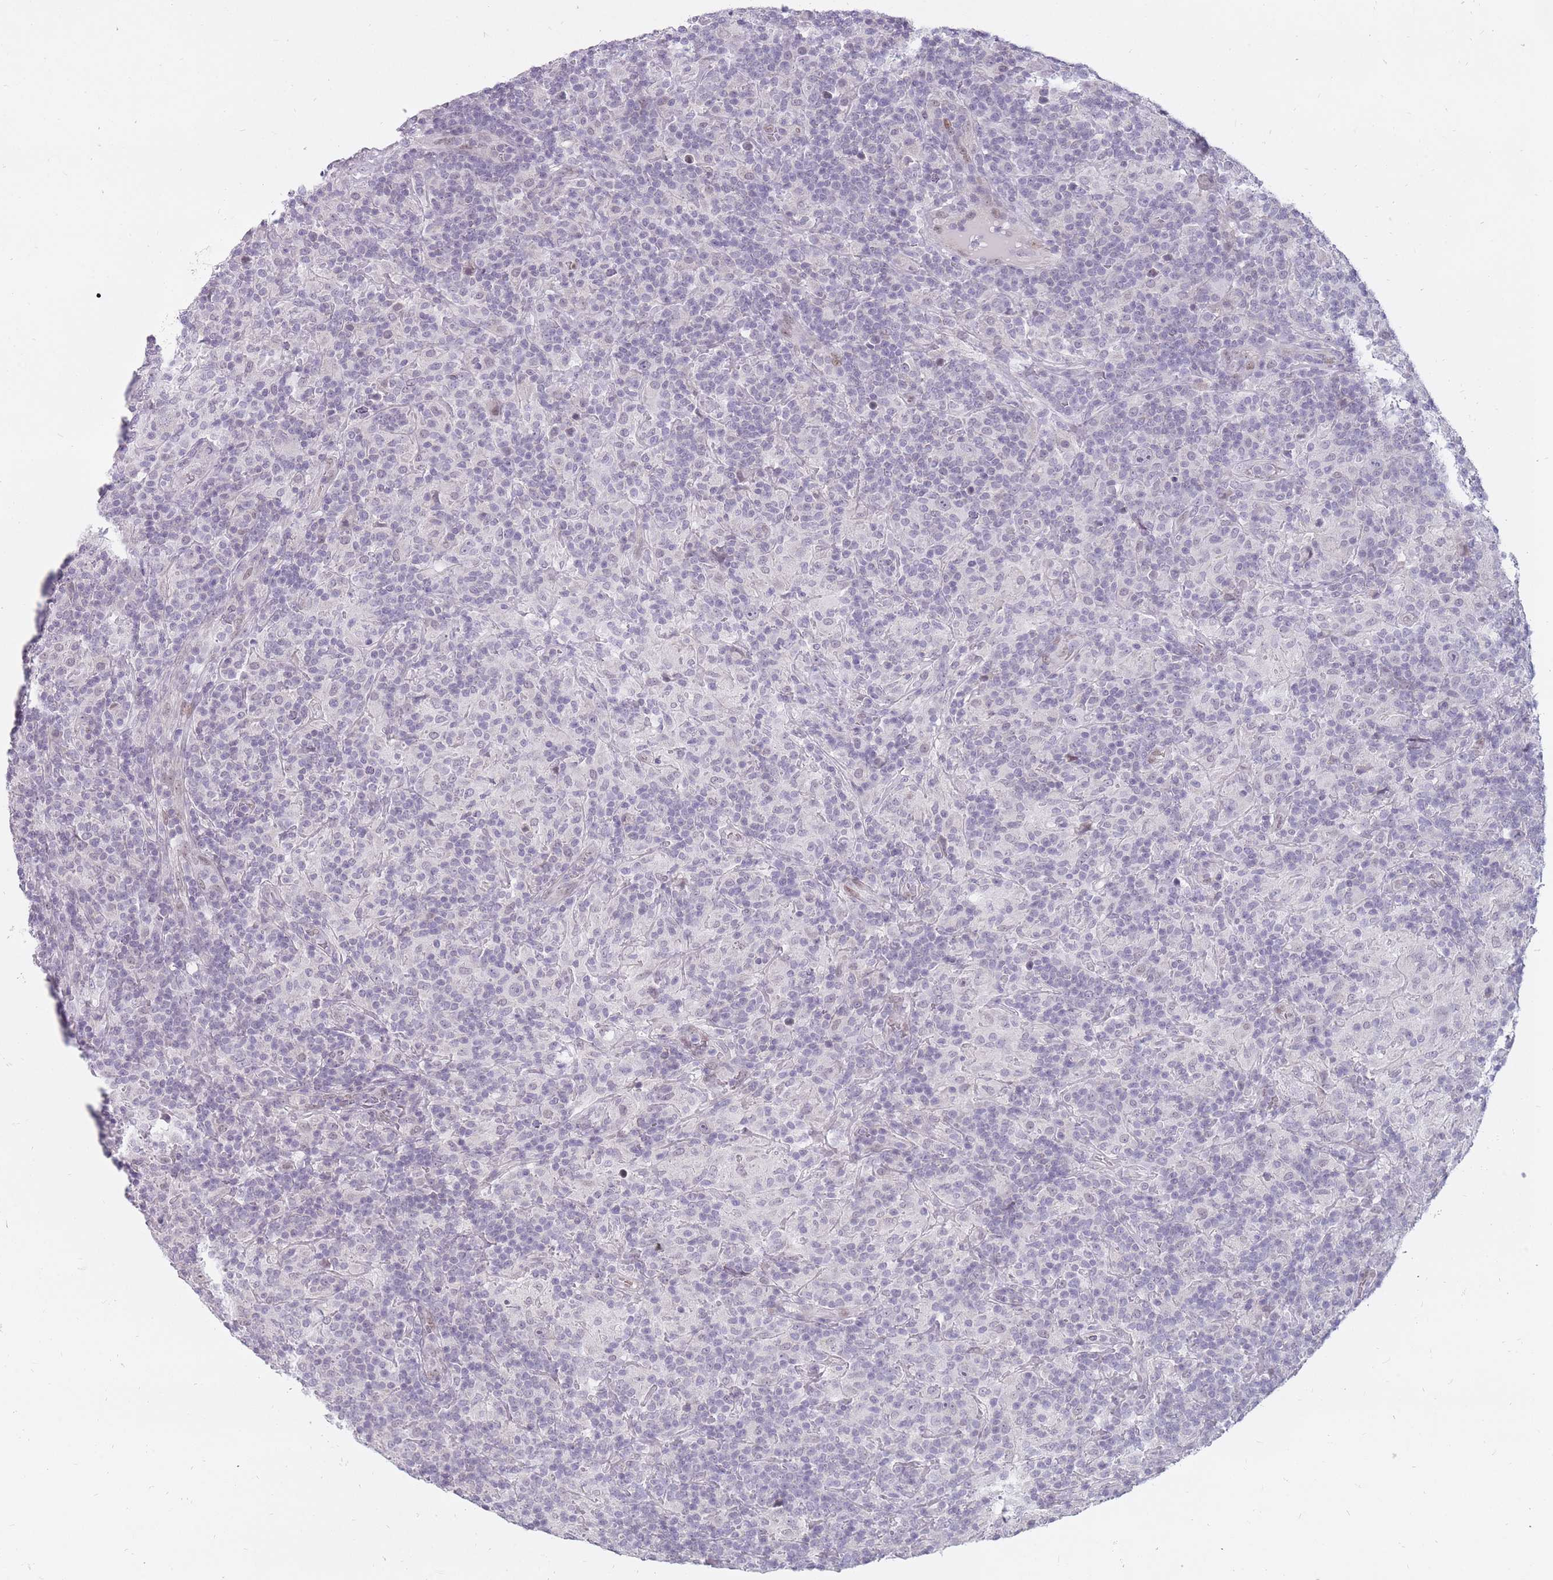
{"staining": {"intensity": "negative", "quantity": "none", "location": "none"}, "tissue": "lymphoma", "cell_type": "Tumor cells", "image_type": "cancer", "snomed": [{"axis": "morphology", "description": "Hodgkin's disease, NOS"}, {"axis": "topography", "description": "Lymph node"}], "caption": "The photomicrograph shows no staining of tumor cells in lymphoma. (Brightfield microscopy of DAB immunohistochemistry at high magnification).", "gene": "POMZP3", "patient": {"sex": "male", "age": 70}}